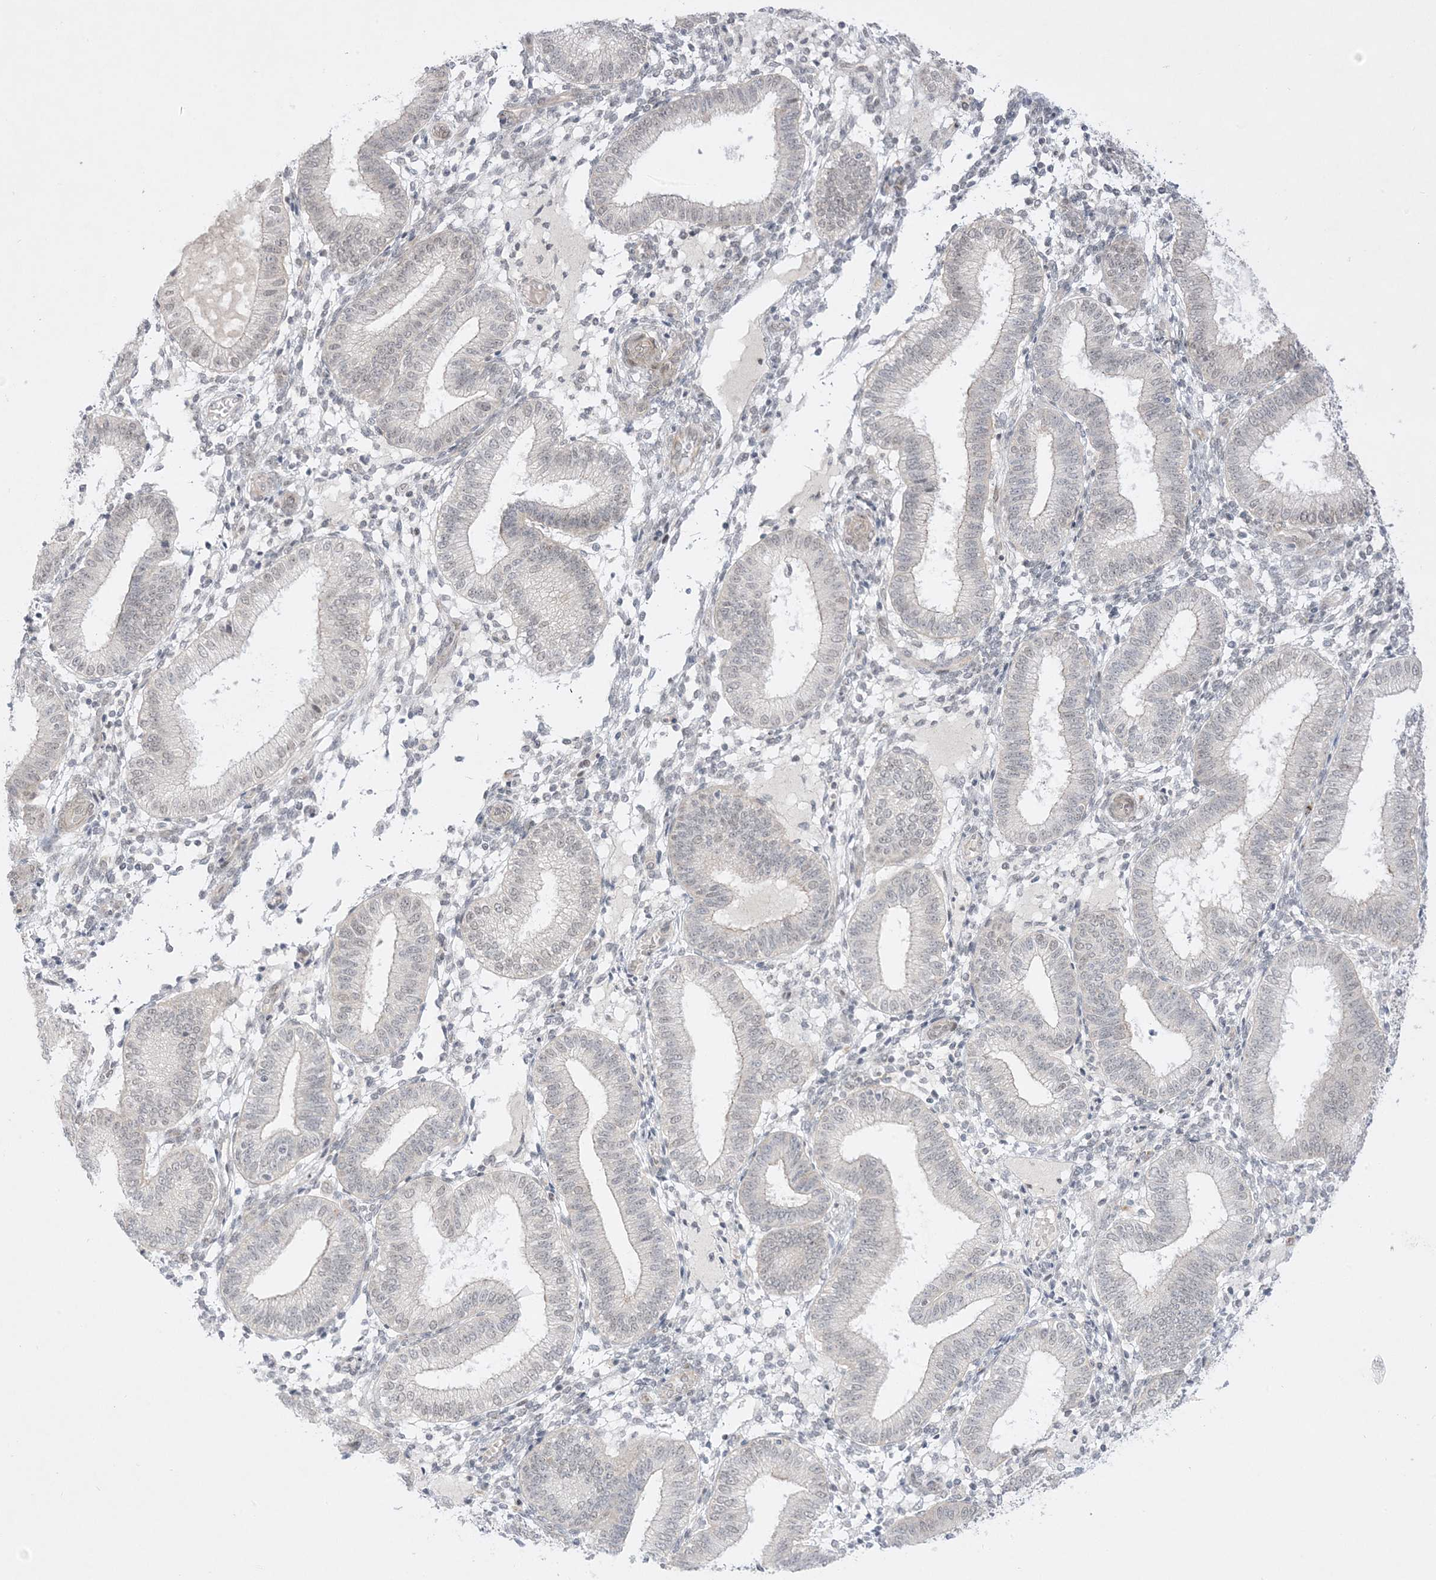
{"staining": {"intensity": "negative", "quantity": "none", "location": "none"}, "tissue": "endometrium", "cell_type": "Cells in endometrial stroma", "image_type": "normal", "snomed": [{"axis": "morphology", "description": "Normal tissue, NOS"}, {"axis": "topography", "description": "Endometrium"}], "caption": "IHC histopathology image of benign endometrium stained for a protein (brown), which demonstrates no expression in cells in endometrial stroma.", "gene": "PTK6", "patient": {"sex": "female", "age": 39}}